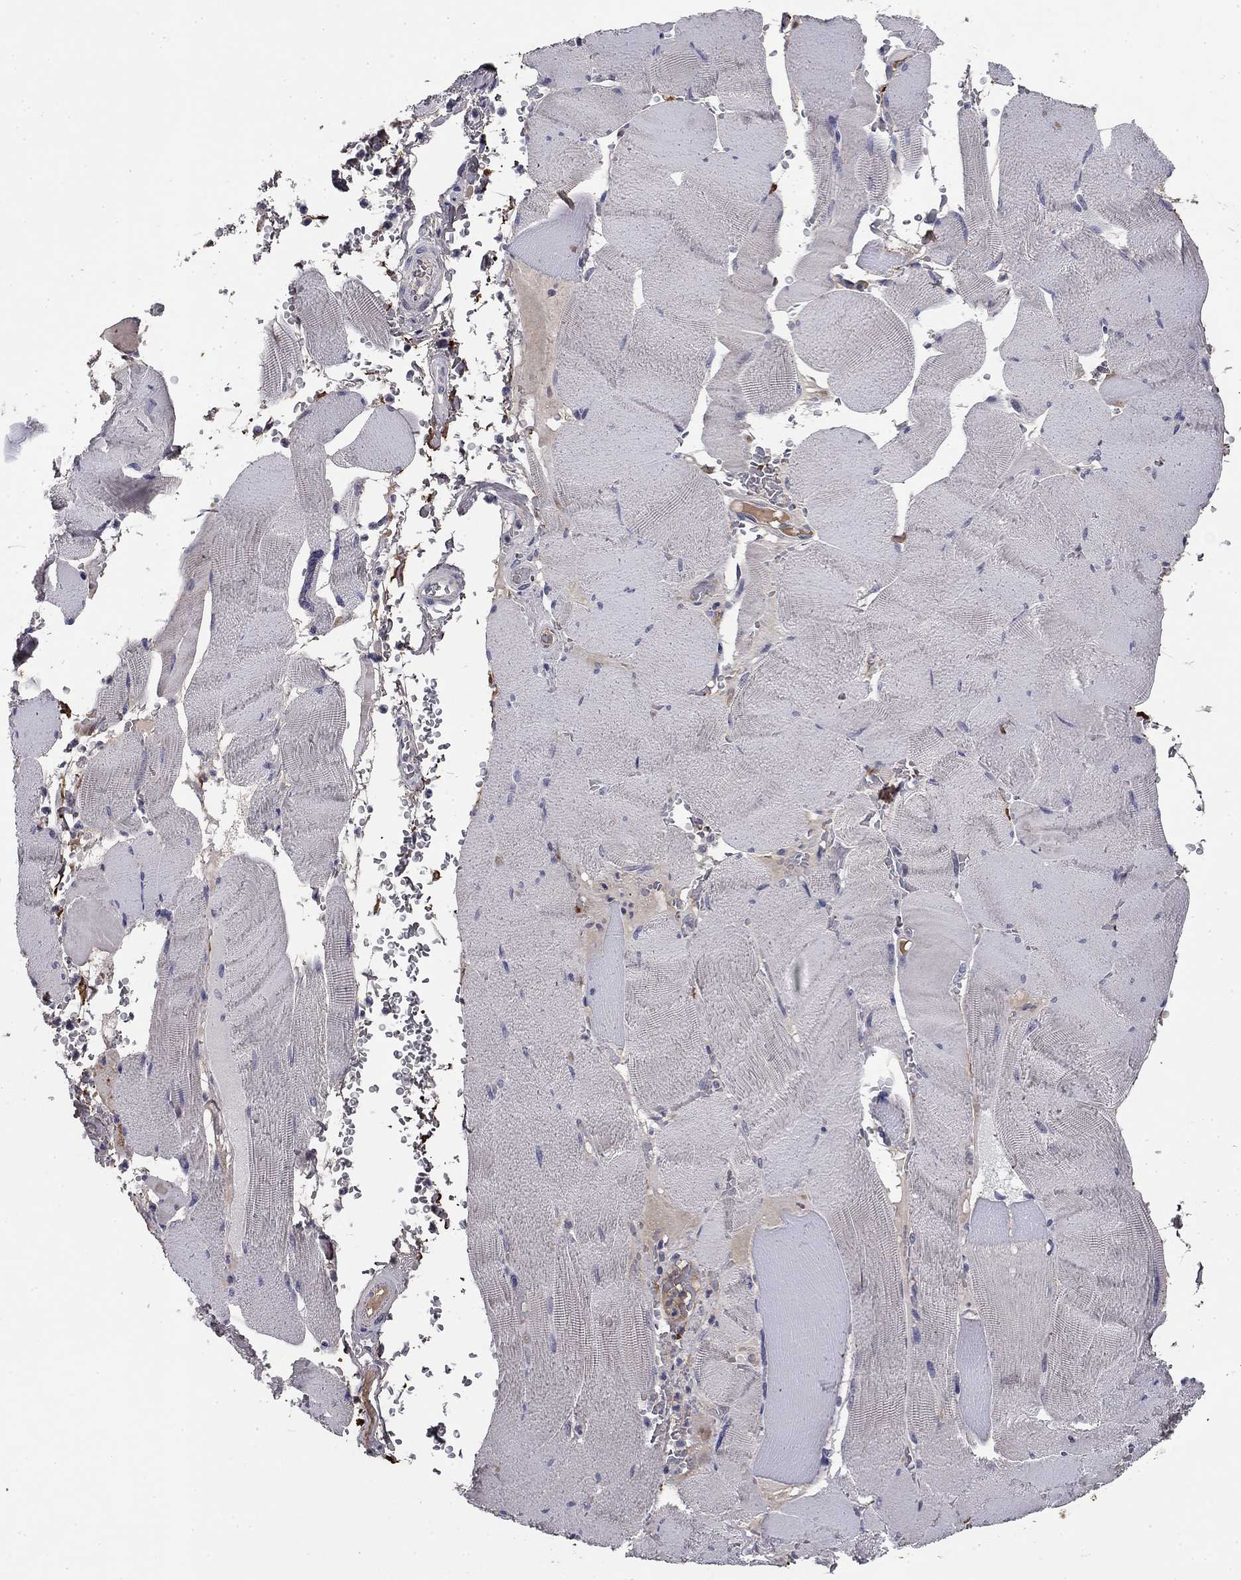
{"staining": {"intensity": "negative", "quantity": "none", "location": "none"}, "tissue": "skeletal muscle", "cell_type": "Myocytes", "image_type": "normal", "snomed": [{"axis": "morphology", "description": "Normal tissue, NOS"}, {"axis": "topography", "description": "Skeletal muscle"}], "caption": "The micrograph demonstrates no significant positivity in myocytes of skeletal muscle.", "gene": "COL2A1", "patient": {"sex": "male", "age": 56}}